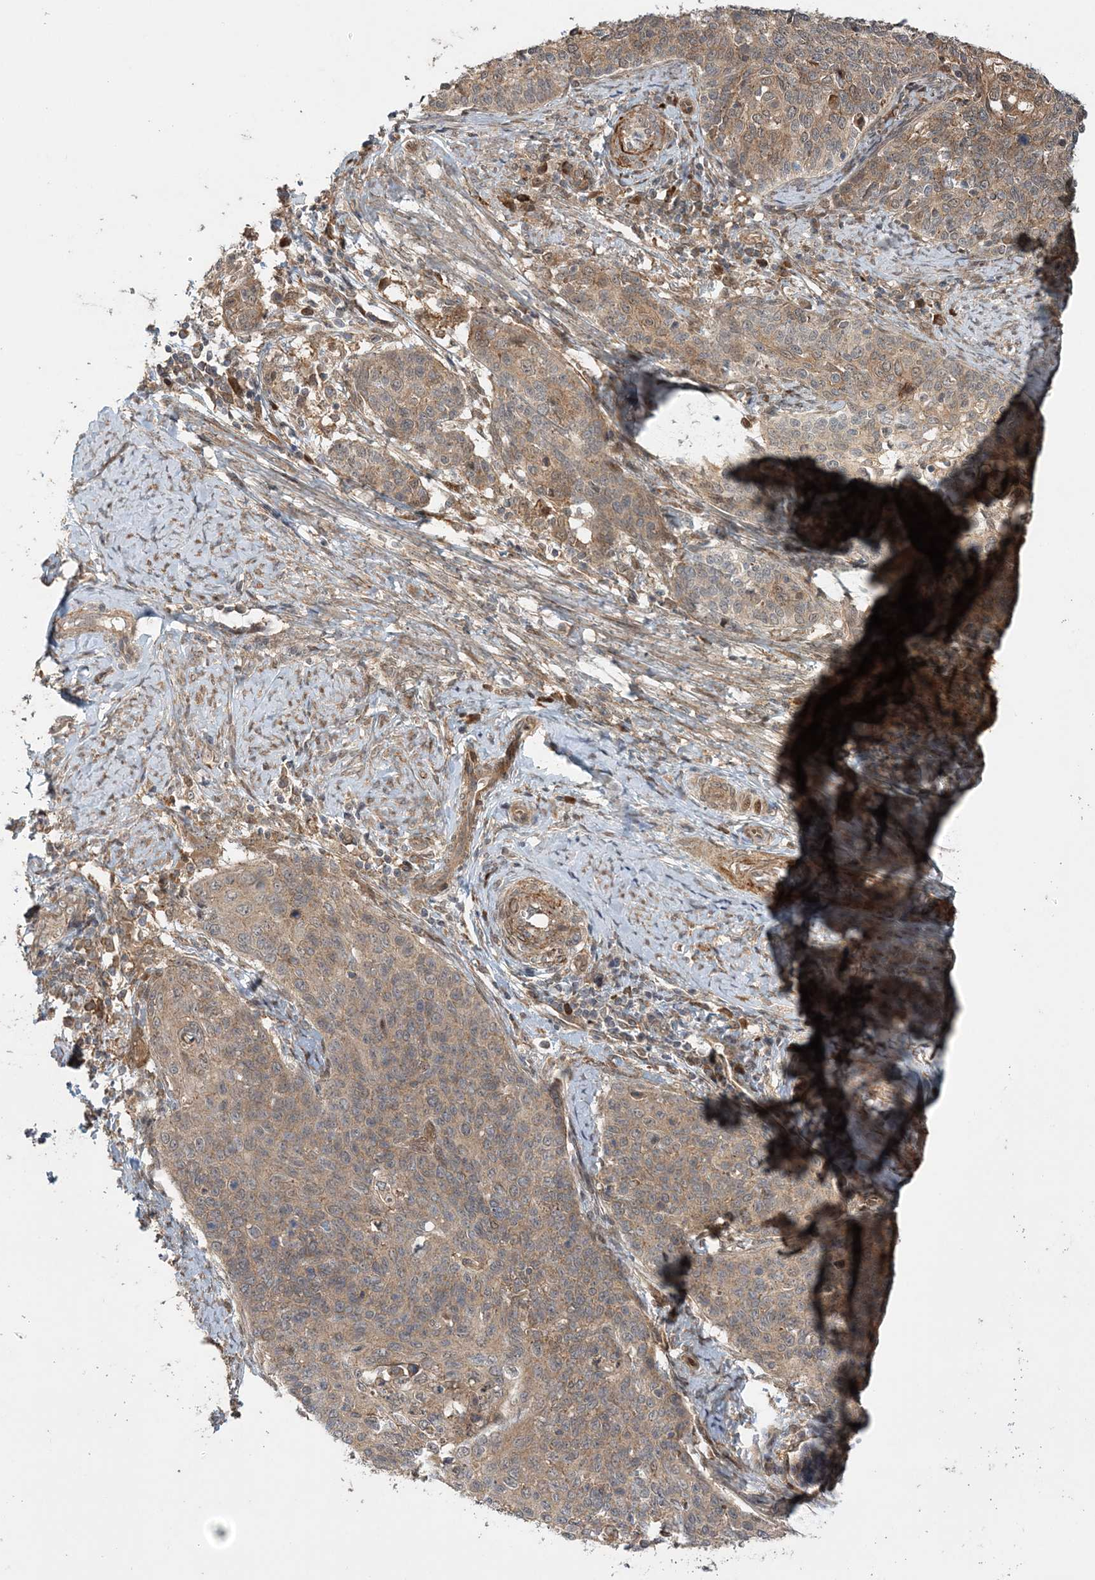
{"staining": {"intensity": "weak", "quantity": ">75%", "location": "cytoplasmic/membranous"}, "tissue": "cervical cancer", "cell_type": "Tumor cells", "image_type": "cancer", "snomed": [{"axis": "morphology", "description": "Squamous cell carcinoma, NOS"}, {"axis": "topography", "description": "Cervix"}], "caption": "This histopathology image demonstrates IHC staining of squamous cell carcinoma (cervical), with low weak cytoplasmic/membranous expression in approximately >75% of tumor cells.", "gene": "UBTD2", "patient": {"sex": "female", "age": 39}}